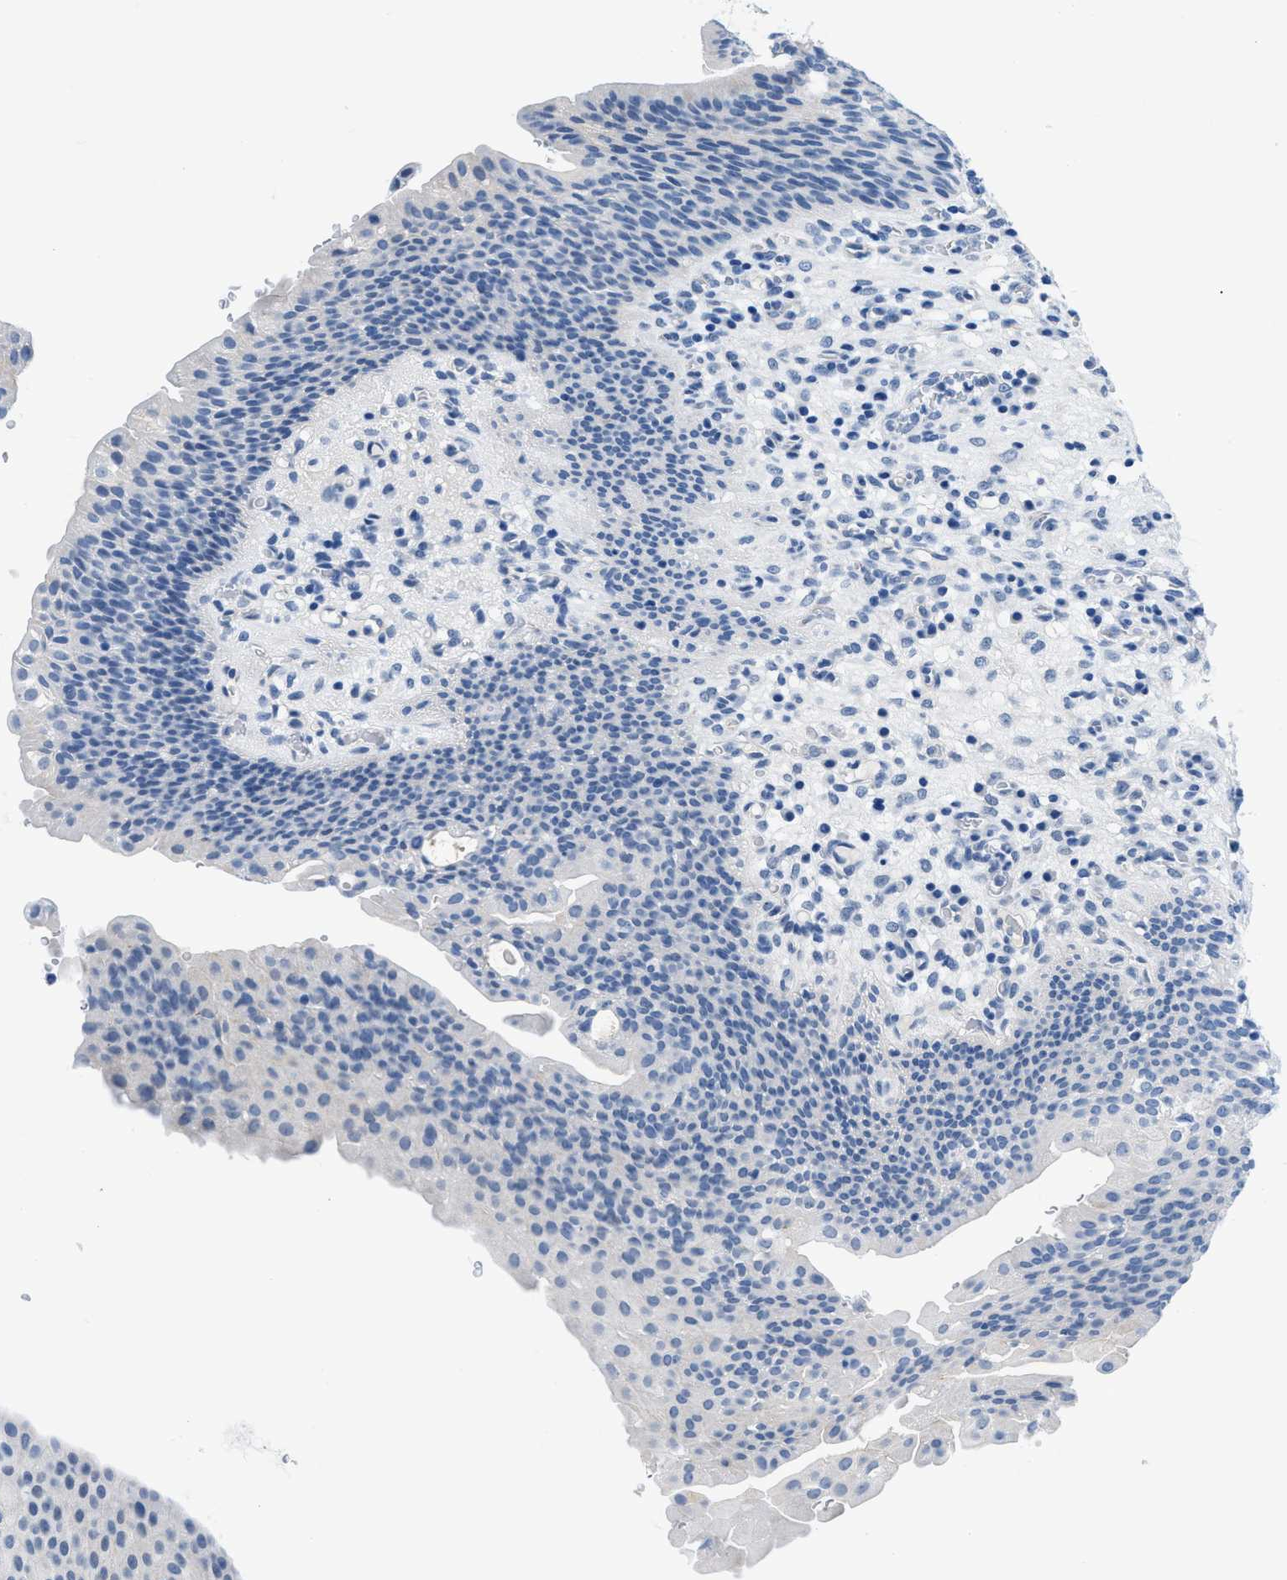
{"staining": {"intensity": "negative", "quantity": "none", "location": "none"}, "tissue": "urothelial cancer", "cell_type": "Tumor cells", "image_type": "cancer", "snomed": [{"axis": "morphology", "description": "Urothelial carcinoma, Low grade"}, {"axis": "topography", "description": "Smooth muscle"}, {"axis": "topography", "description": "Urinary bladder"}], "caption": "Immunohistochemistry of low-grade urothelial carcinoma exhibits no positivity in tumor cells. (DAB IHC with hematoxylin counter stain).", "gene": "FDCSP", "patient": {"sex": "male", "age": 60}}